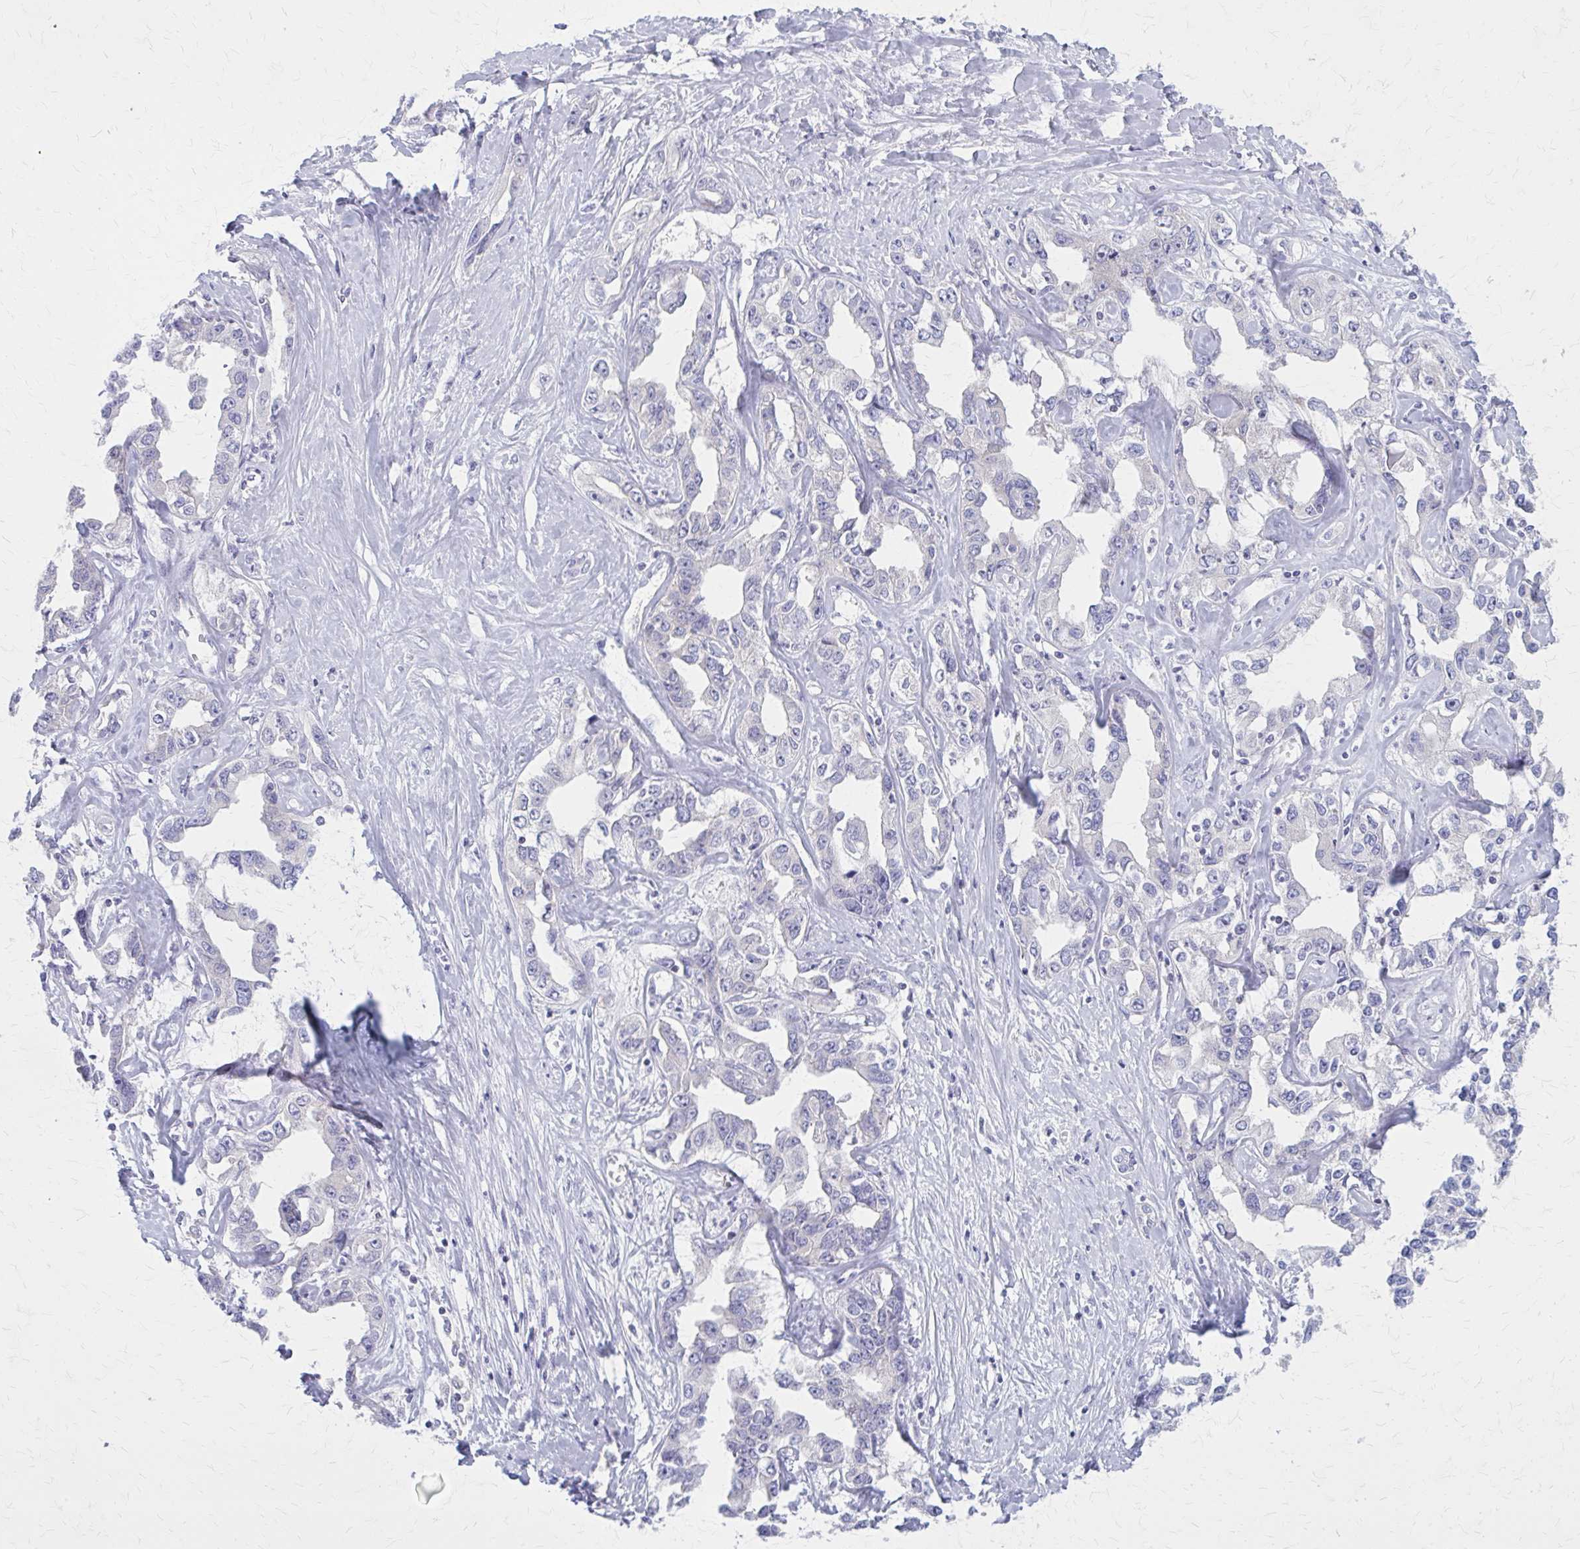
{"staining": {"intensity": "negative", "quantity": "none", "location": "none"}, "tissue": "liver cancer", "cell_type": "Tumor cells", "image_type": "cancer", "snomed": [{"axis": "morphology", "description": "Cholangiocarcinoma"}, {"axis": "topography", "description": "Liver"}], "caption": "This micrograph is of cholangiocarcinoma (liver) stained with IHC to label a protein in brown with the nuclei are counter-stained blue. There is no positivity in tumor cells. (IHC, brightfield microscopy, high magnification).", "gene": "PITPNM1", "patient": {"sex": "male", "age": 59}}